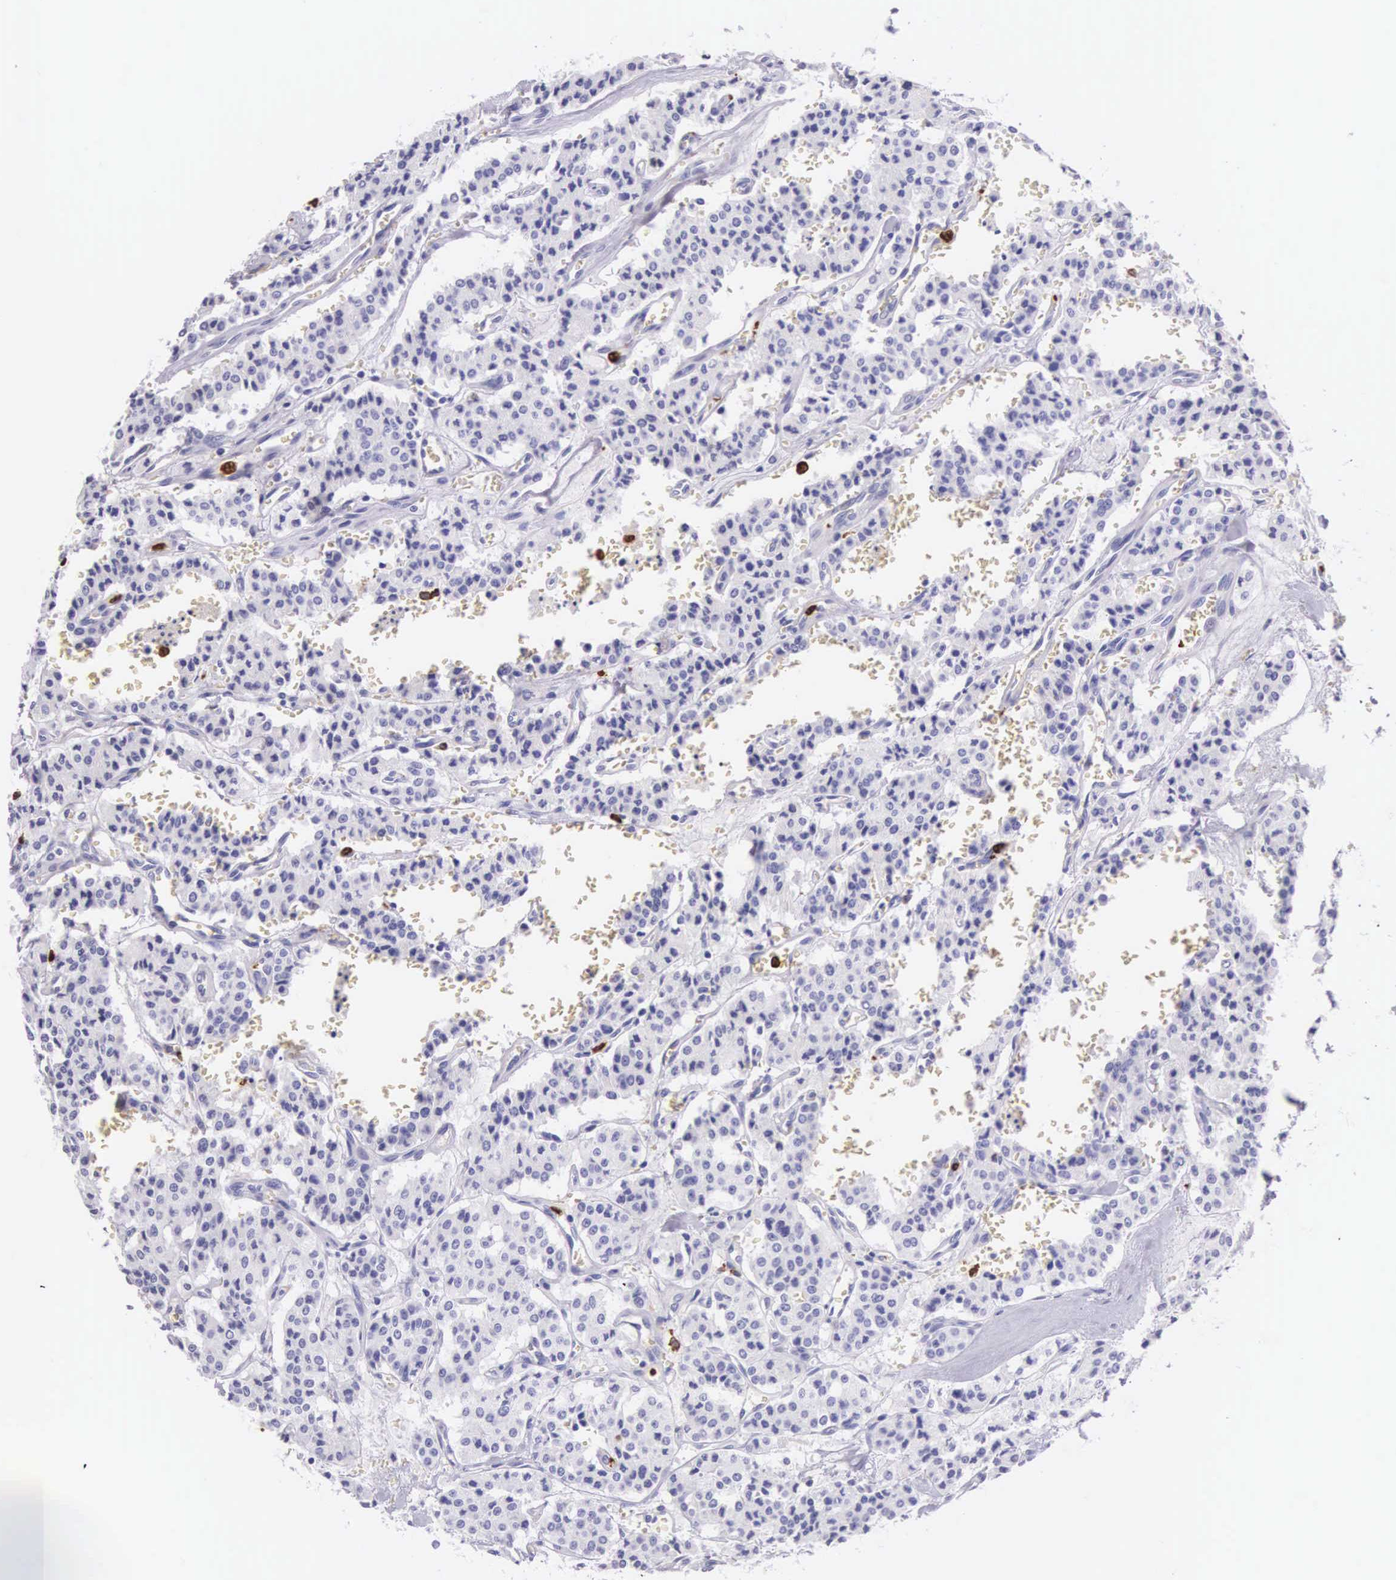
{"staining": {"intensity": "negative", "quantity": "none", "location": "none"}, "tissue": "carcinoid", "cell_type": "Tumor cells", "image_type": "cancer", "snomed": [{"axis": "morphology", "description": "Carcinoid, malignant, NOS"}, {"axis": "topography", "description": "Bronchus"}], "caption": "DAB (3,3'-diaminobenzidine) immunohistochemical staining of carcinoid (malignant) displays no significant staining in tumor cells.", "gene": "FCN1", "patient": {"sex": "male", "age": 55}}